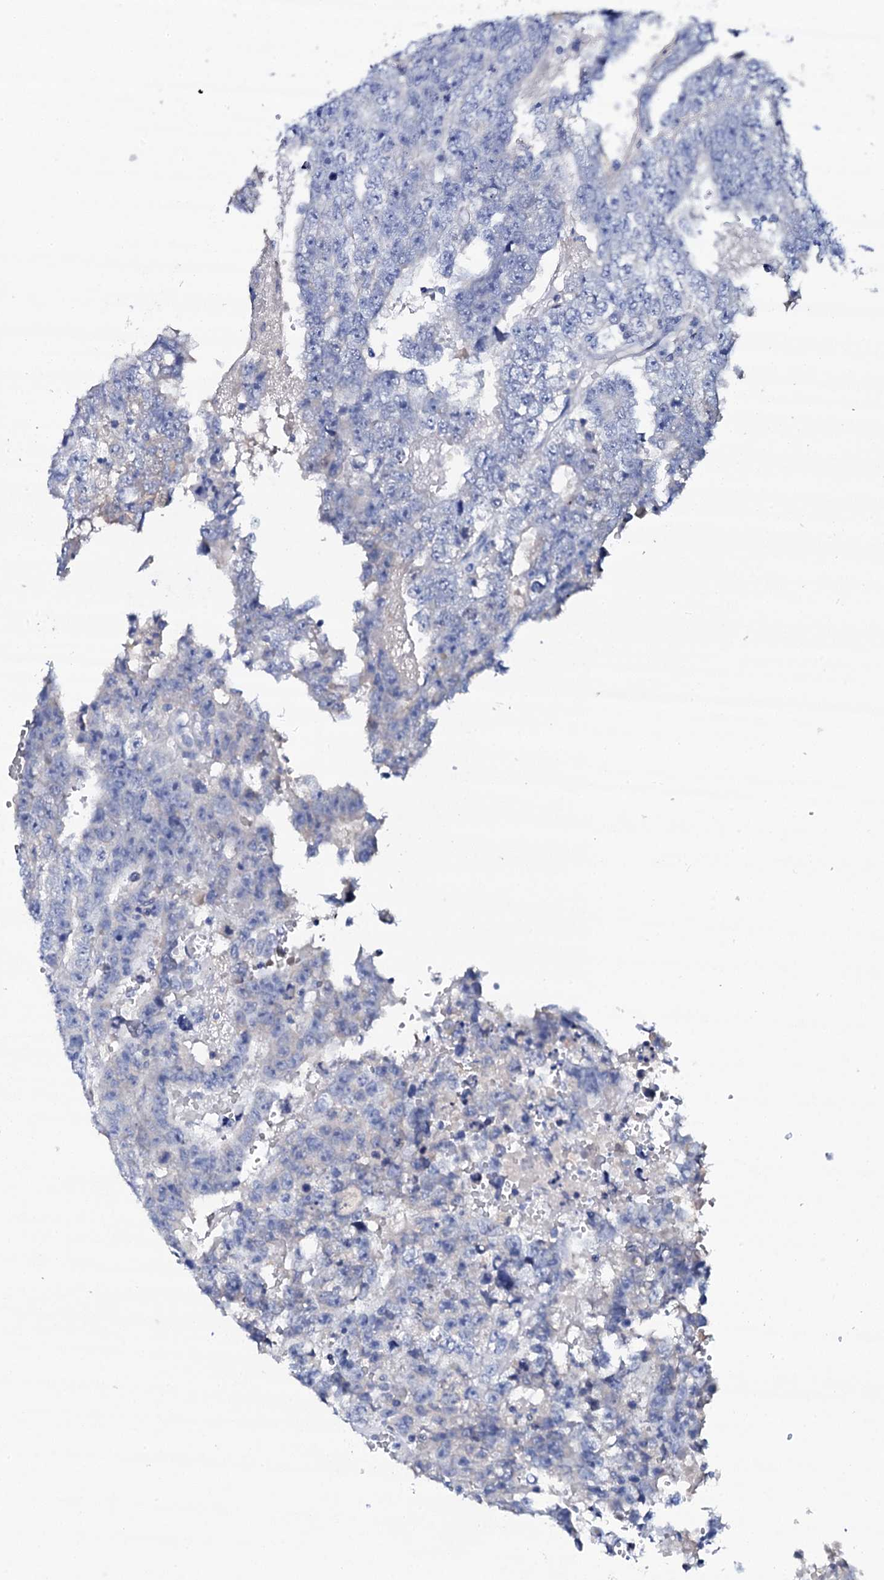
{"staining": {"intensity": "negative", "quantity": "none", "location": "none"}, "tissue": "testis cancer", "cell_type": "Tumor cells", "image_type": "cancer", "snomed": [{"axis": "morphology", "description": "Carcinoma, Embryonal, NOS"}, {"axis": "topography", "description": "Testis"}], "caption": "Photomicrograph shows no protein expression in tumor cells of embryonal carcinoma (testis) tissue. The staining was performed using DAB (3,3'-diaminobenzidine) to visualize the protein expression in brown, while the nuclei were stained in blue with hematoxylin (Magnification: 20x).", "gene": "FBXL16", "patient": {"sex": "male", "age": 25}}